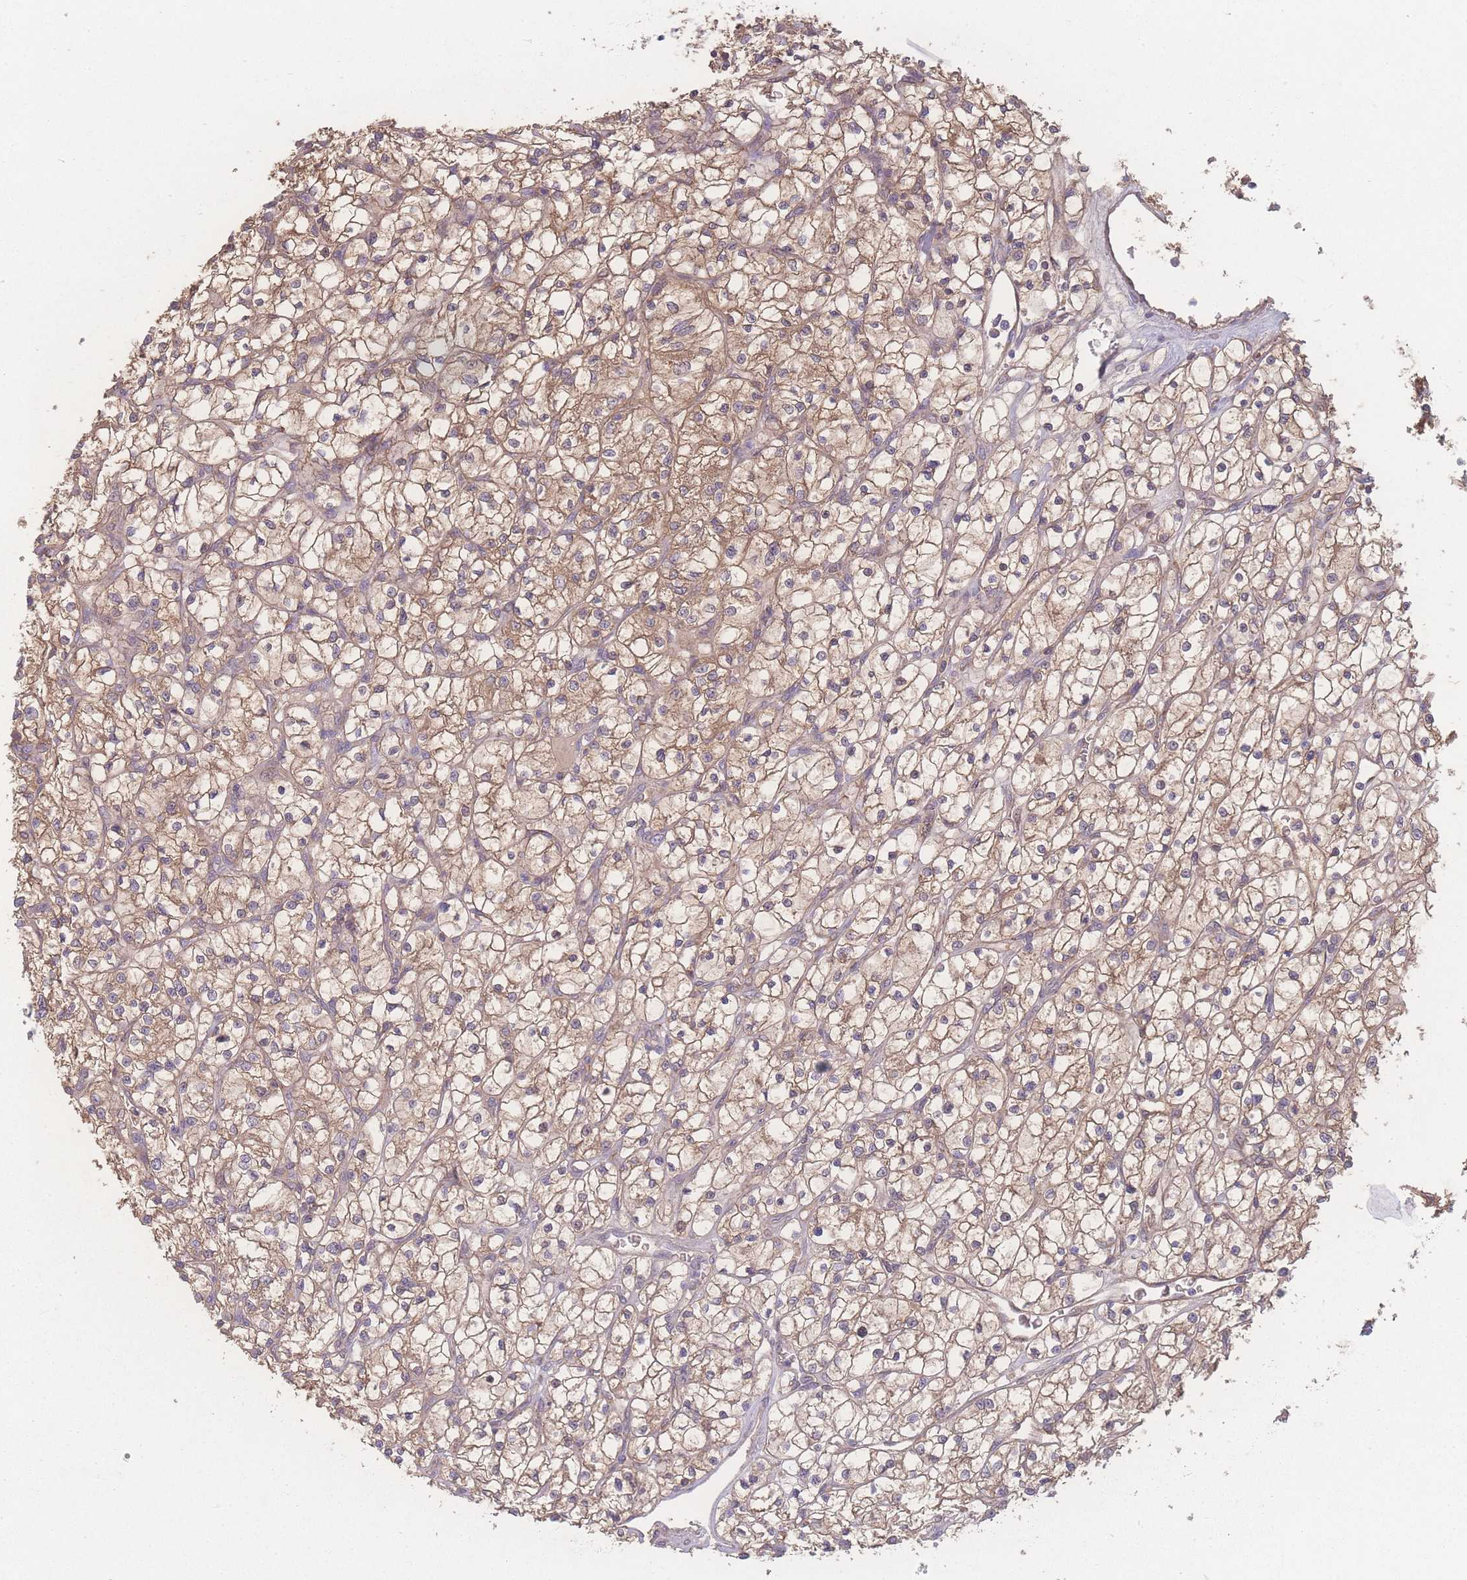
{"staining": {"intensity": "moderate", "quantity": ">75%", "location": "cytoplasmic/membranous"}, "tissue": "renal cancer", "cell_type": "Tumor cells", "image_type": "cancer", "snomed": [{"axis": "morphology", "description": "Adenocarcinoma, NOS"}, {"axis": "topography", "description": "Kidney"}], "caption": "The photomicrograph reveals immunohistochemical staining of renal adenocarcinoma. There is moderate cytoplasmic/membranous positivity is identified in approximately >75% of tumor cells.", "gene": "GIPR", "patient": {"sex": "female", "age": 64}}